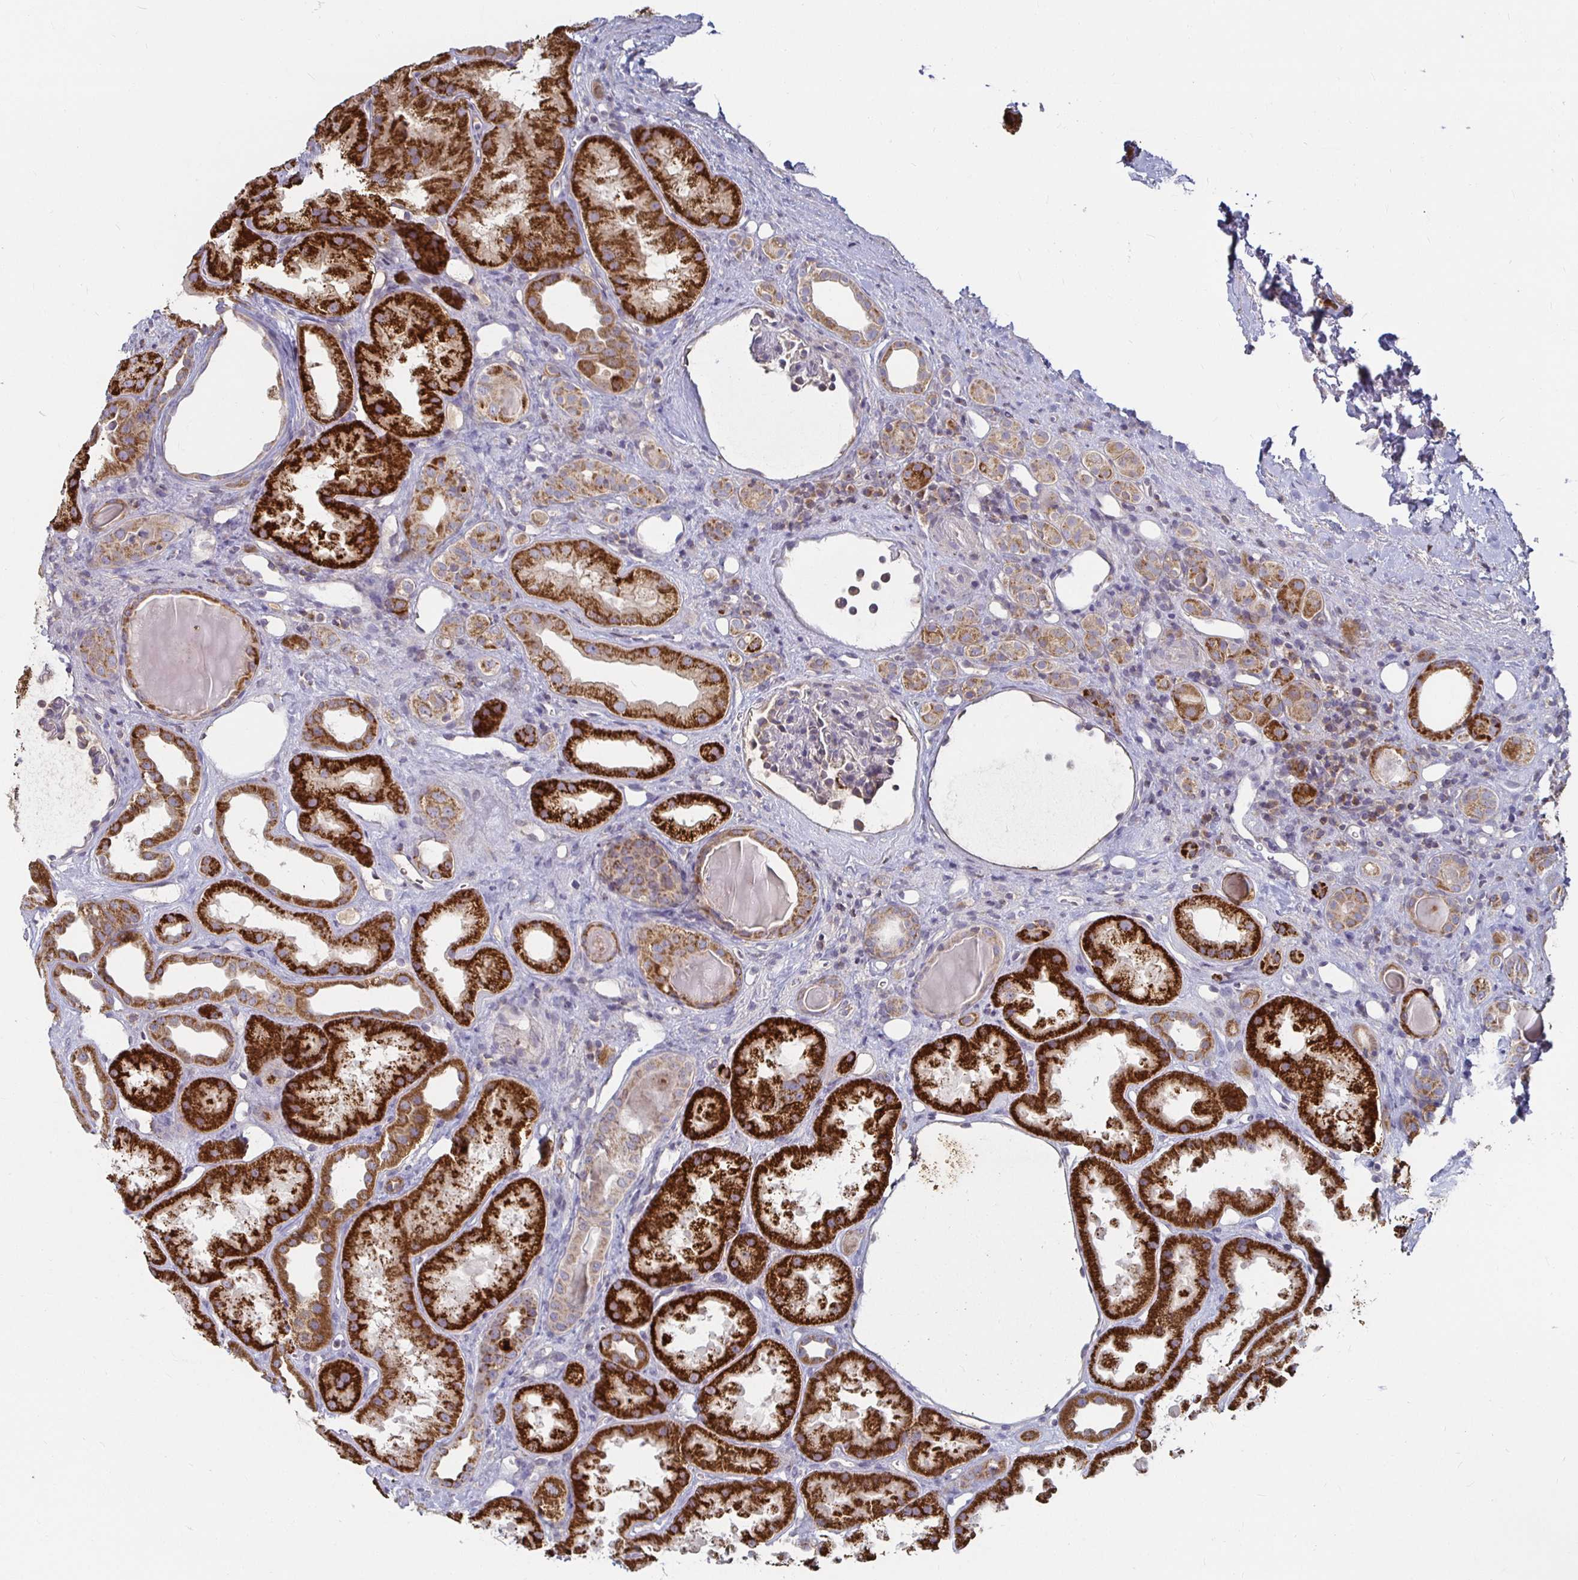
{"staining": {"intensity": "negative", "quantity": "none", "location": "none"}, "tissue": "kidney", "cell_type": "Cells in glomeruli", "image_type": "normal", "snomed": [{"axis": "morphology", "description": "Normal tissue, NOS"}, {"axis": "topography", "description": "Kidney"}], "caption": "DAB (3,3'-diaminobenzidine) immunohistochemical staining of benign human kidney displays no significant positivity in cells in glomeruli. Nuclei are stained in blue.", "gene": "RNF144B", "patient": {"sex": "male", "age": 61}}